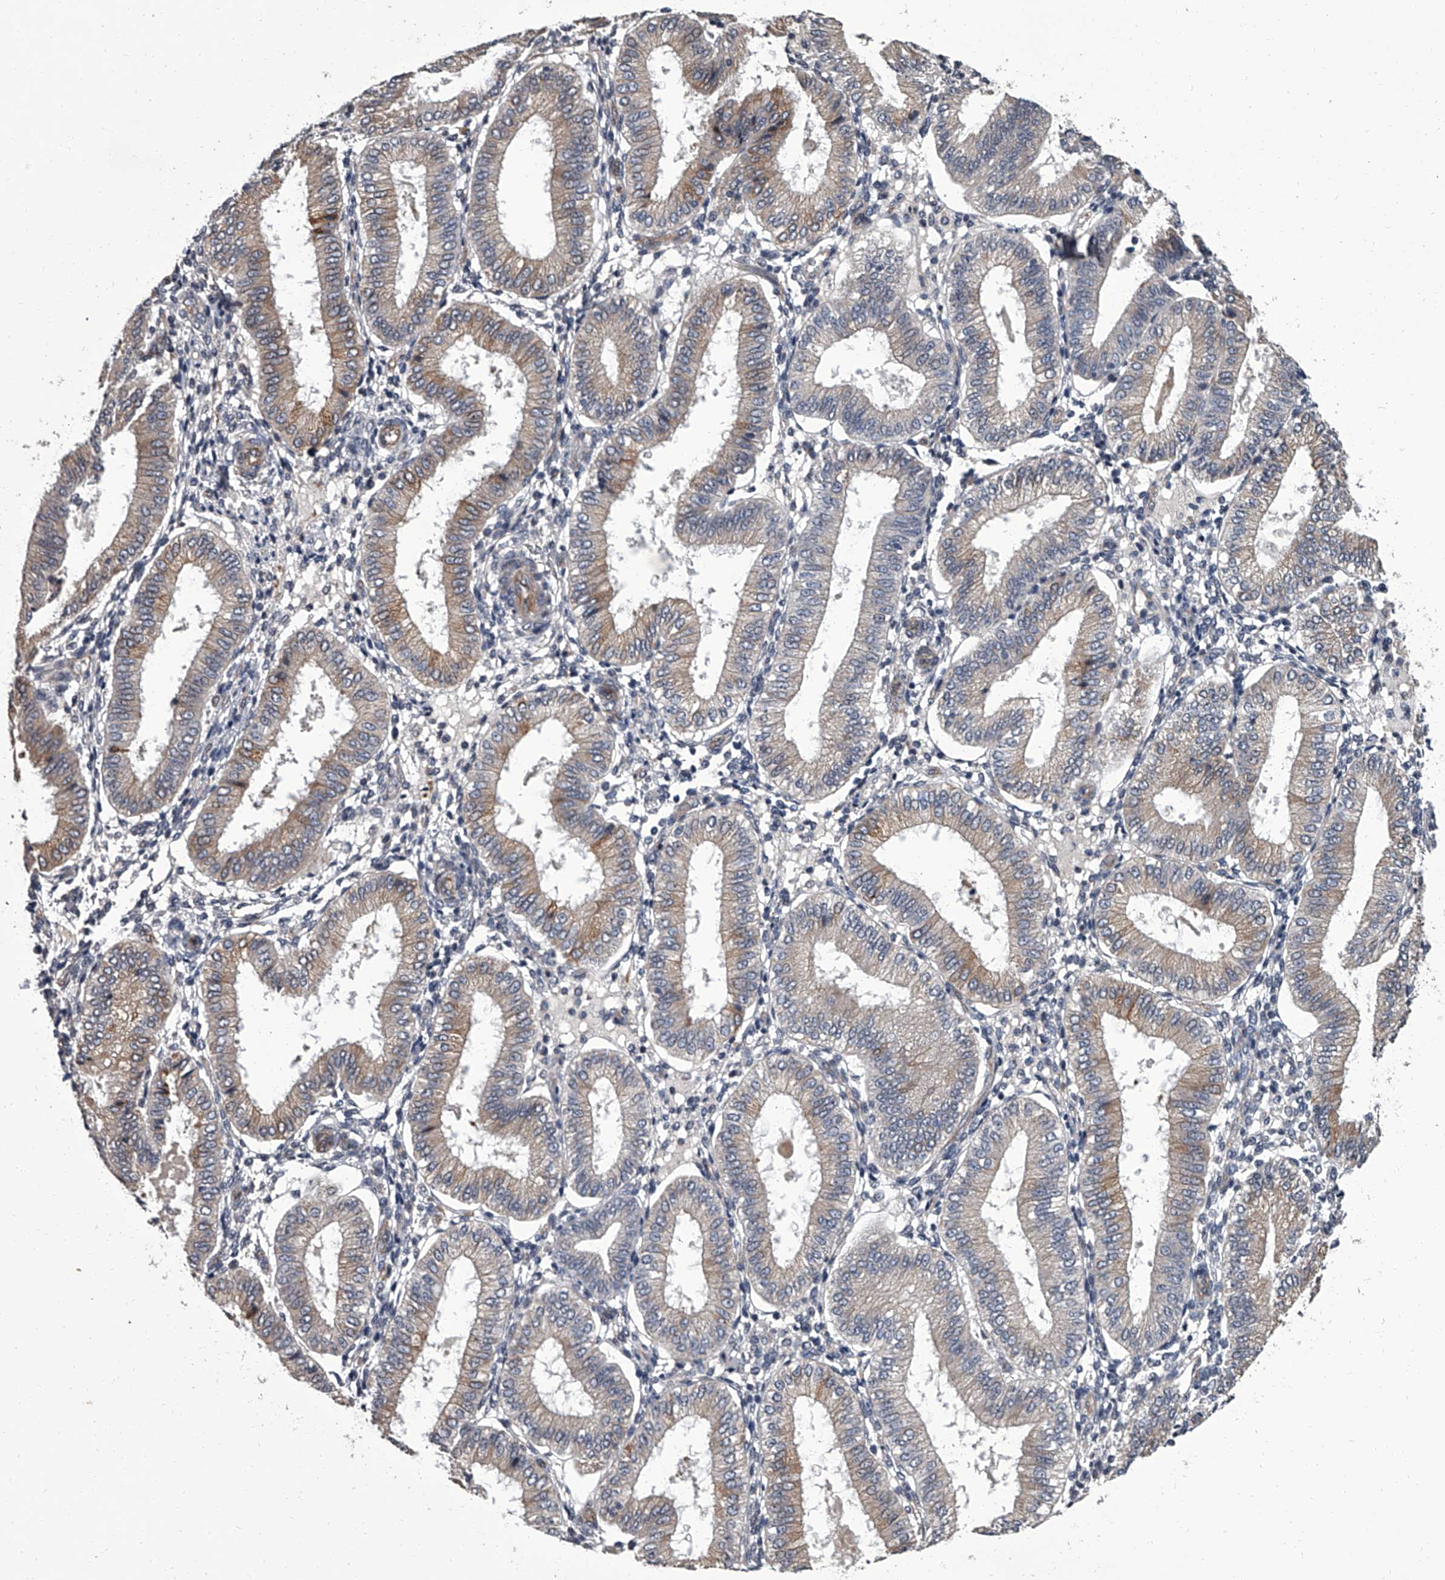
{"staining": {"intensity": "negative", "quantity": "none", "location": "none"}, "tissue": "endometrium", "cell_type": "Cells in endometrial stroma", "image_type": "normal", "snomed": [{"axis": "morphology", "description": "Normal tissue, NOS"}, {"axis": "topography", "description": "Endometrium"}], "caption": "This is a image of IHC staining of unremarkable endometrium, which shows no expression in cells in endometrial stroma. (DAB (3,3'-diaminobenzidine) immunohistochemistry (IHC) with hematoxylin counter stain).", "gene": "SIRT4", "patient": {"sex": "female", "age": 39}}